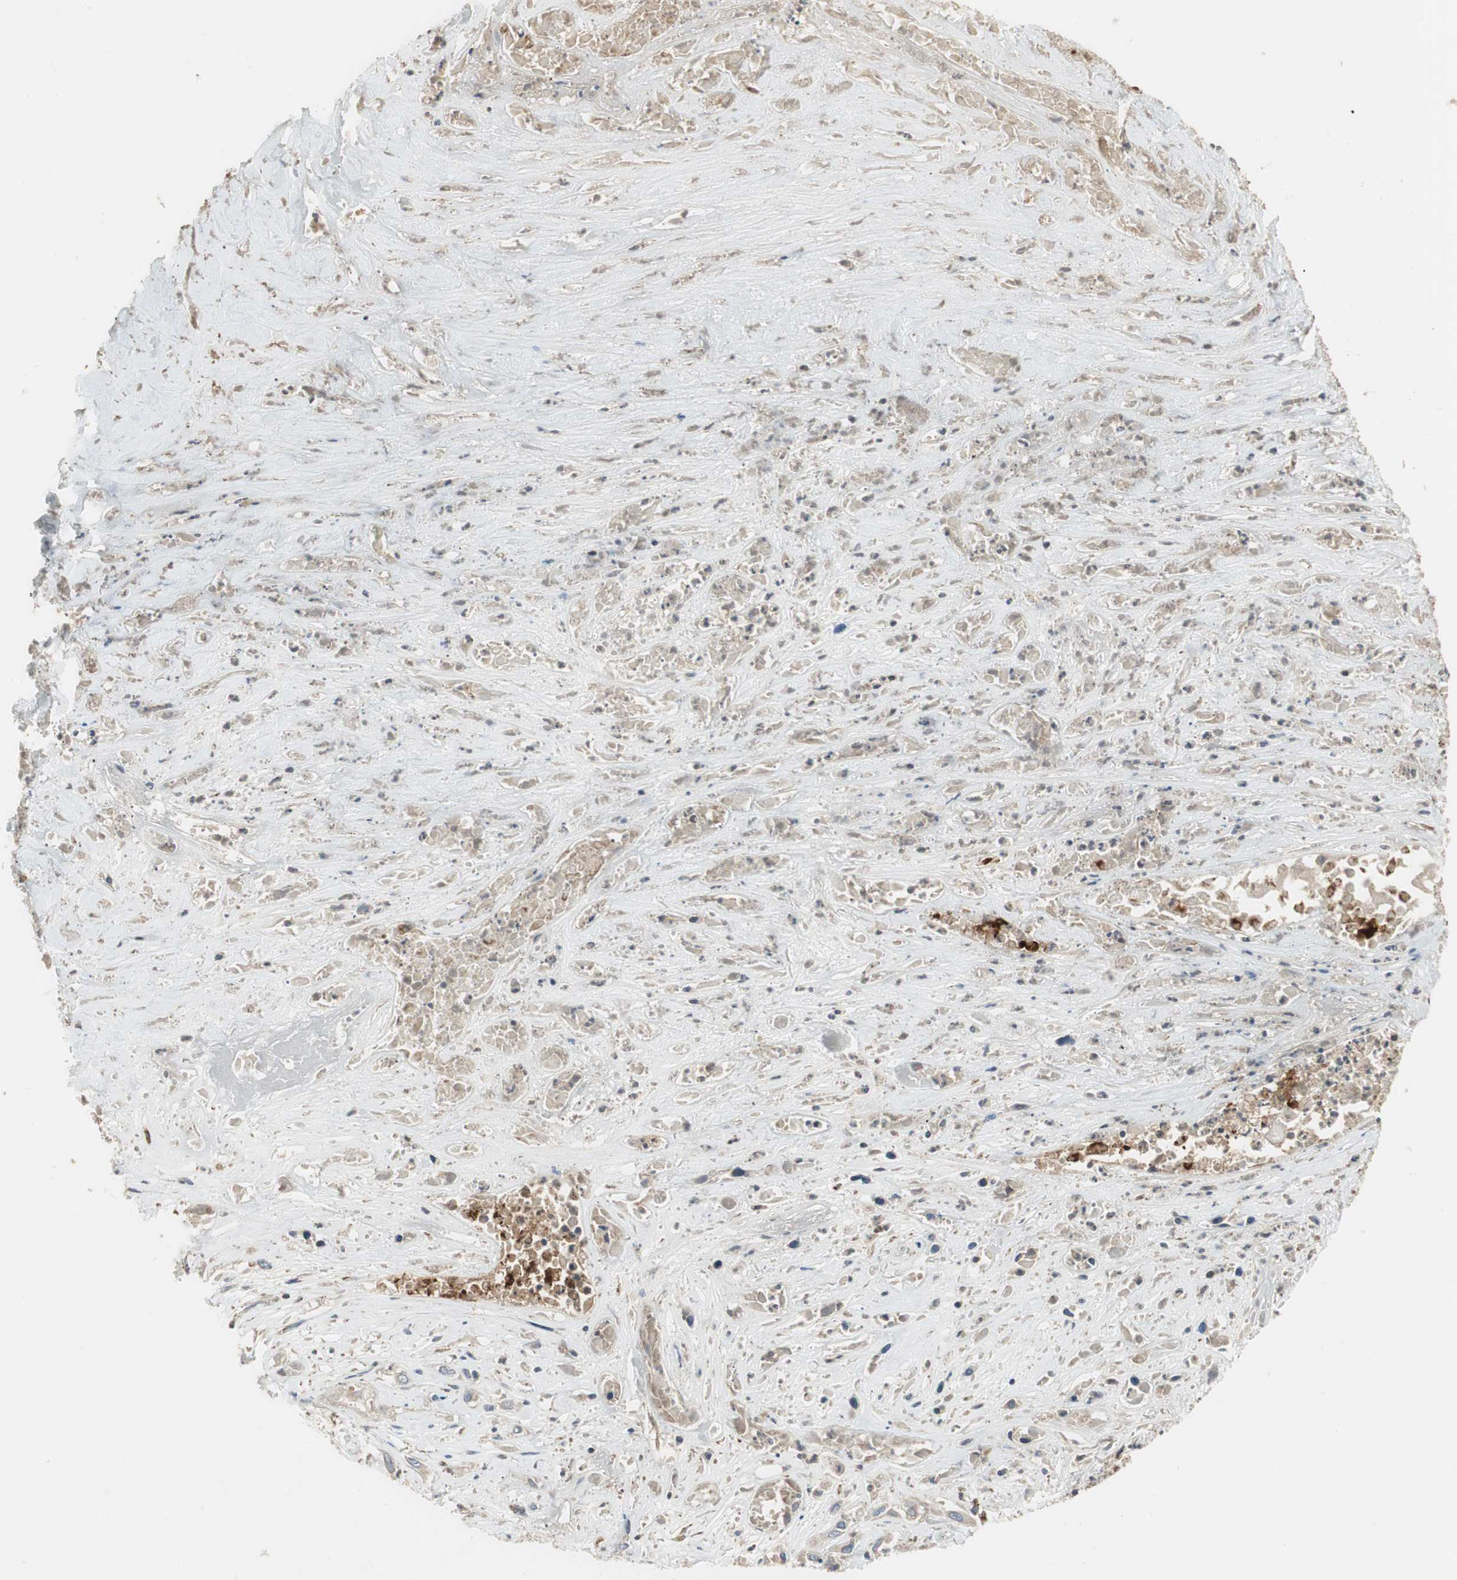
{"staining": {"intensity": "moderate", "quantity": ">75%", "location": "cytoplasmic/membranous"}, "tissue": "lung cancer", "cell_type": "Tumor cells", "image_type": "cancer", "snomed": [{"axis": "morphology", "description": "Squamous cell carcinoma, NOS"}, {"axis": "topography", "description": "Lung"}], "caption": "There is medium levels of moderate cytoplasmic/membranous positivity in tumor cells of lung squamous cell carcinoma, as demonstrated by immunohistochemical staining (brown color).", "gene": "ALPL", "patient": {"sex": "male", "age": 71}}